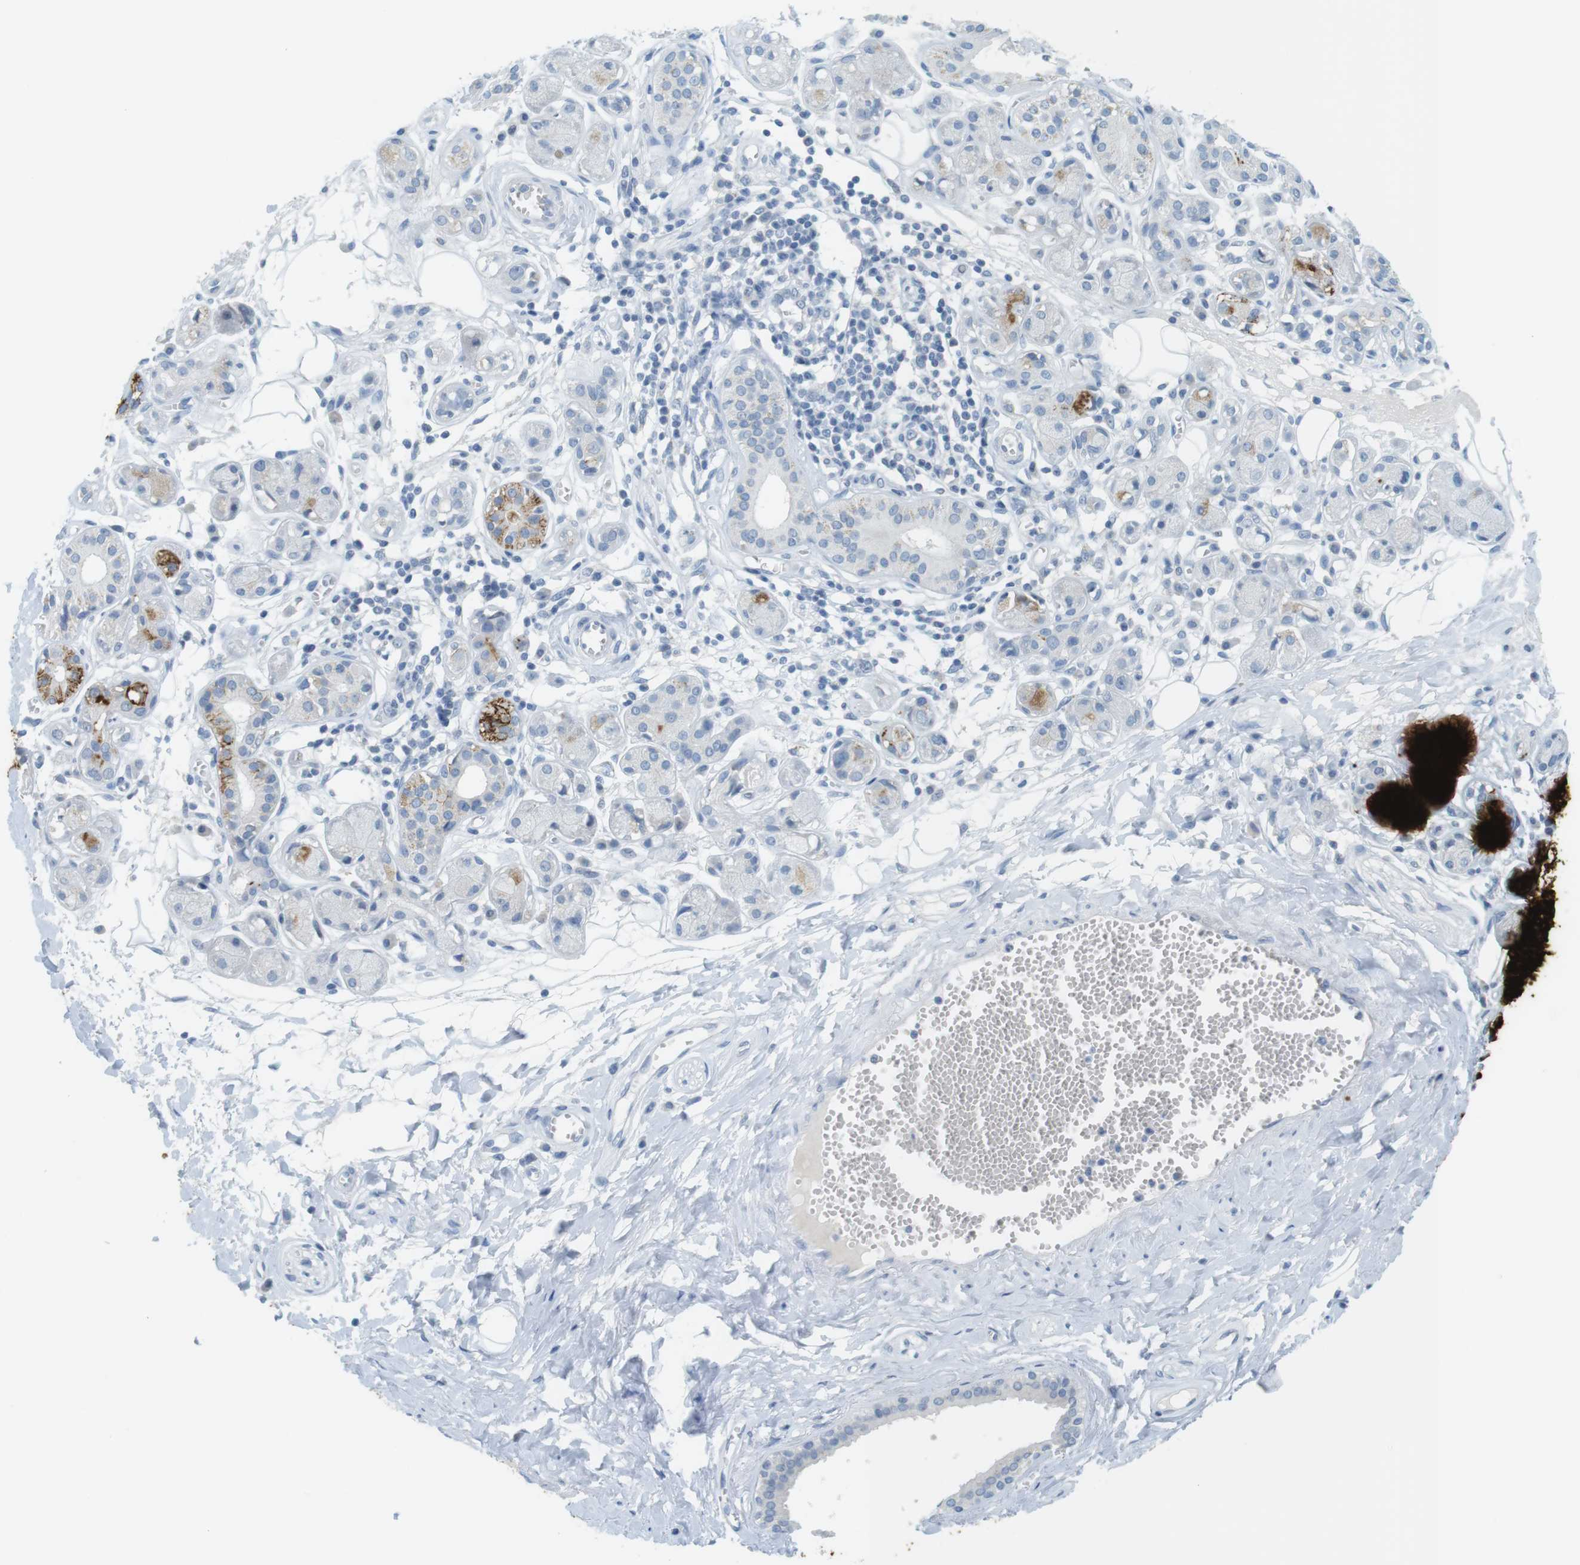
{"staining": {"intensity": "negative", "quantity": "none", "location": "none"}, "tissue": "adipose tissue", "cell_type": "Adipocytes", "image_type": "normal", "snomed": [{"axis": "morphology", "description": "Normal tissue, NOS"}, {"axis": "morphology", "description": "Inflammation, NOS"}, {"axis": "topography", "description": "Salivary gland"}, {"axis": "topography", "description": "Peripheral nerve tissue"}], "caption": "Unremarkable adipose tissue was stained to show a protein in brown. There is no significant positivity in adipocytes. (DAB (3,3'-diaminobenzidine) IHC visualized using brightfield microscopy, high magnification).", "gene": "MUC5B", "patient": {"sex": "female", "age": 75}}